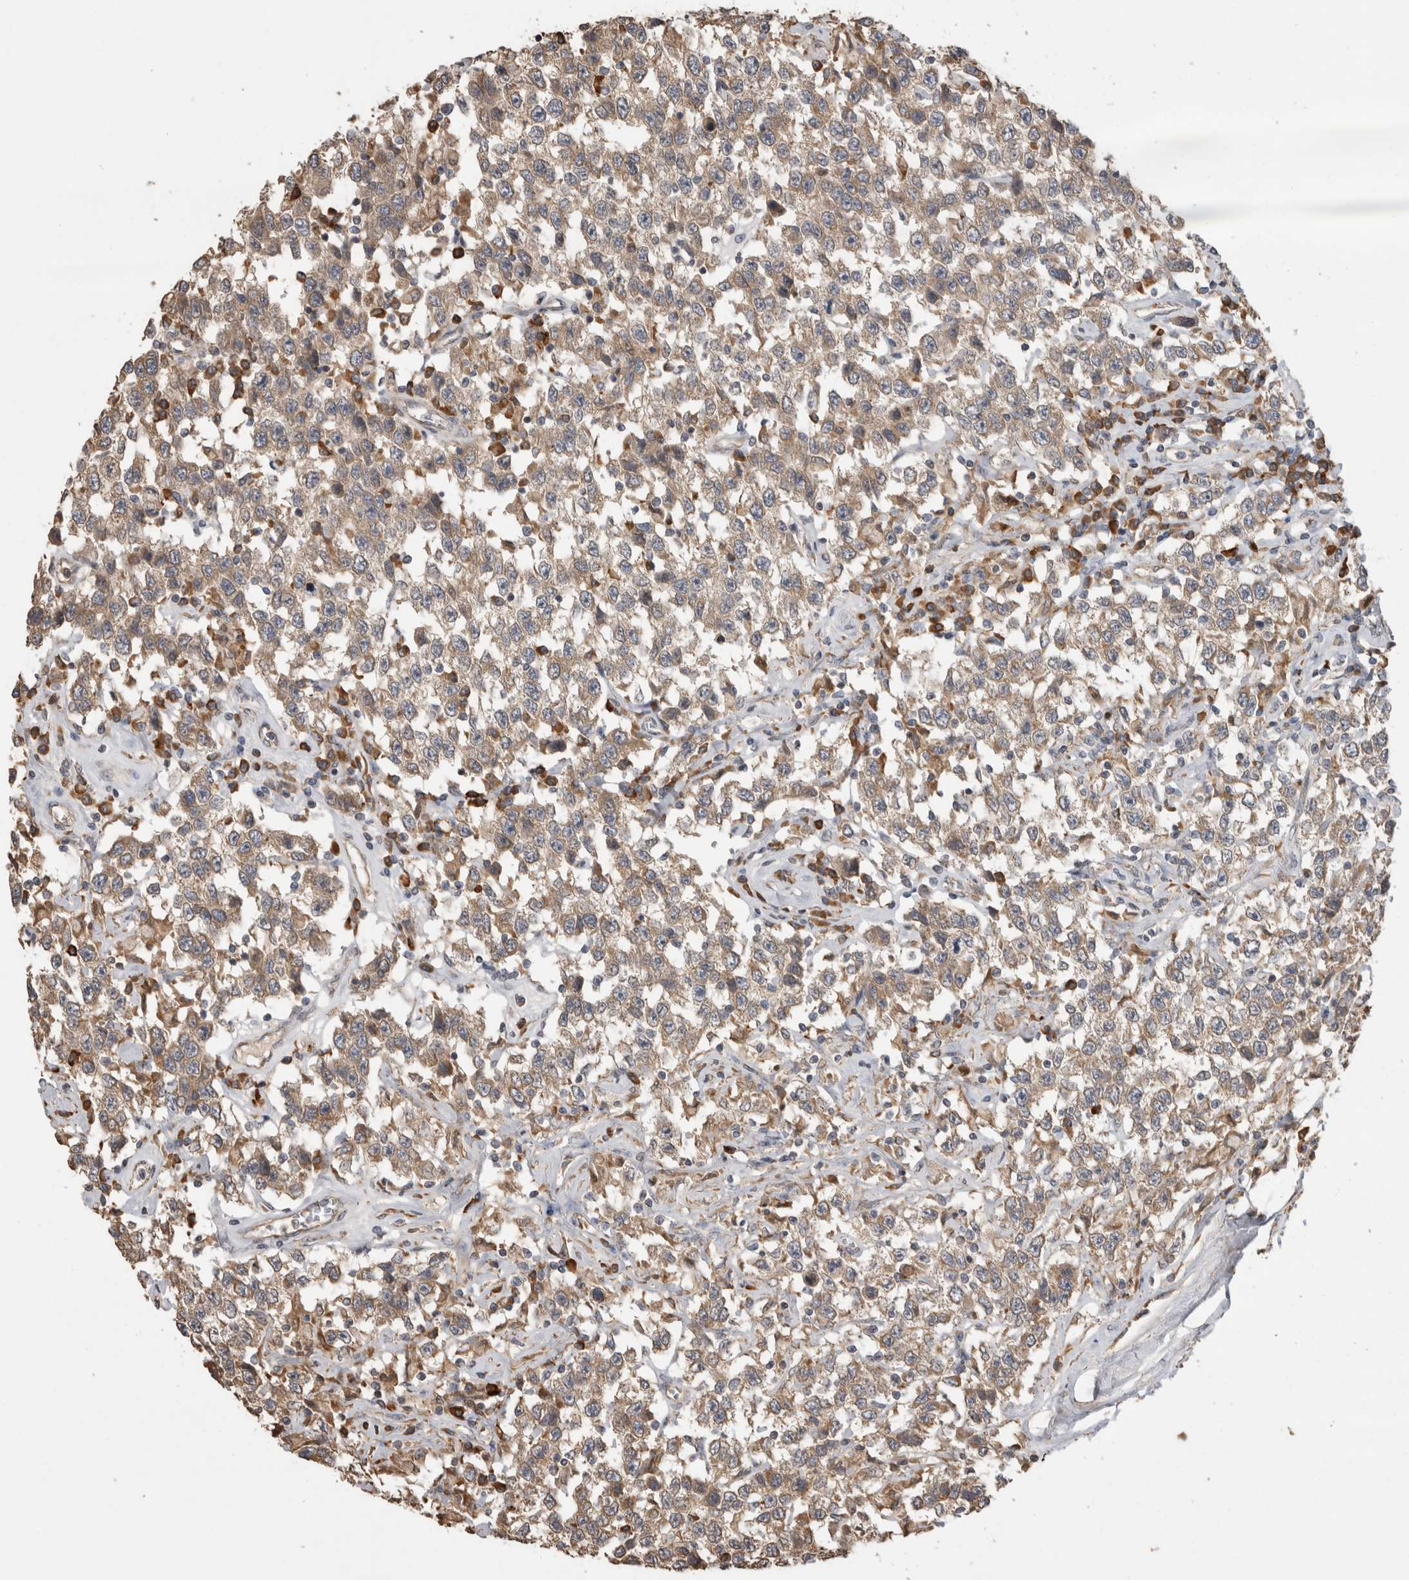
{"staining": {"intensity": "weak", "quantity": ">75%", "location": "cytoplasmic/membranous"}, "tissue": "testis cancer", "cell_type": "Tumor cells", "image_type": "cancer", "snomed": [{"axis": "morphology", "description": "Seminoma, NOS"}, {"axis": "topography", "description": "Testis"}], "caption": "Weak cytoplasmic/membranous staining for a protein is identified in approximately >75% of tumor cells of testis cancer using immunohistochemistry (IHC).", "gene": "TBCE", "patient": {"sex": "male", "age": 41}}